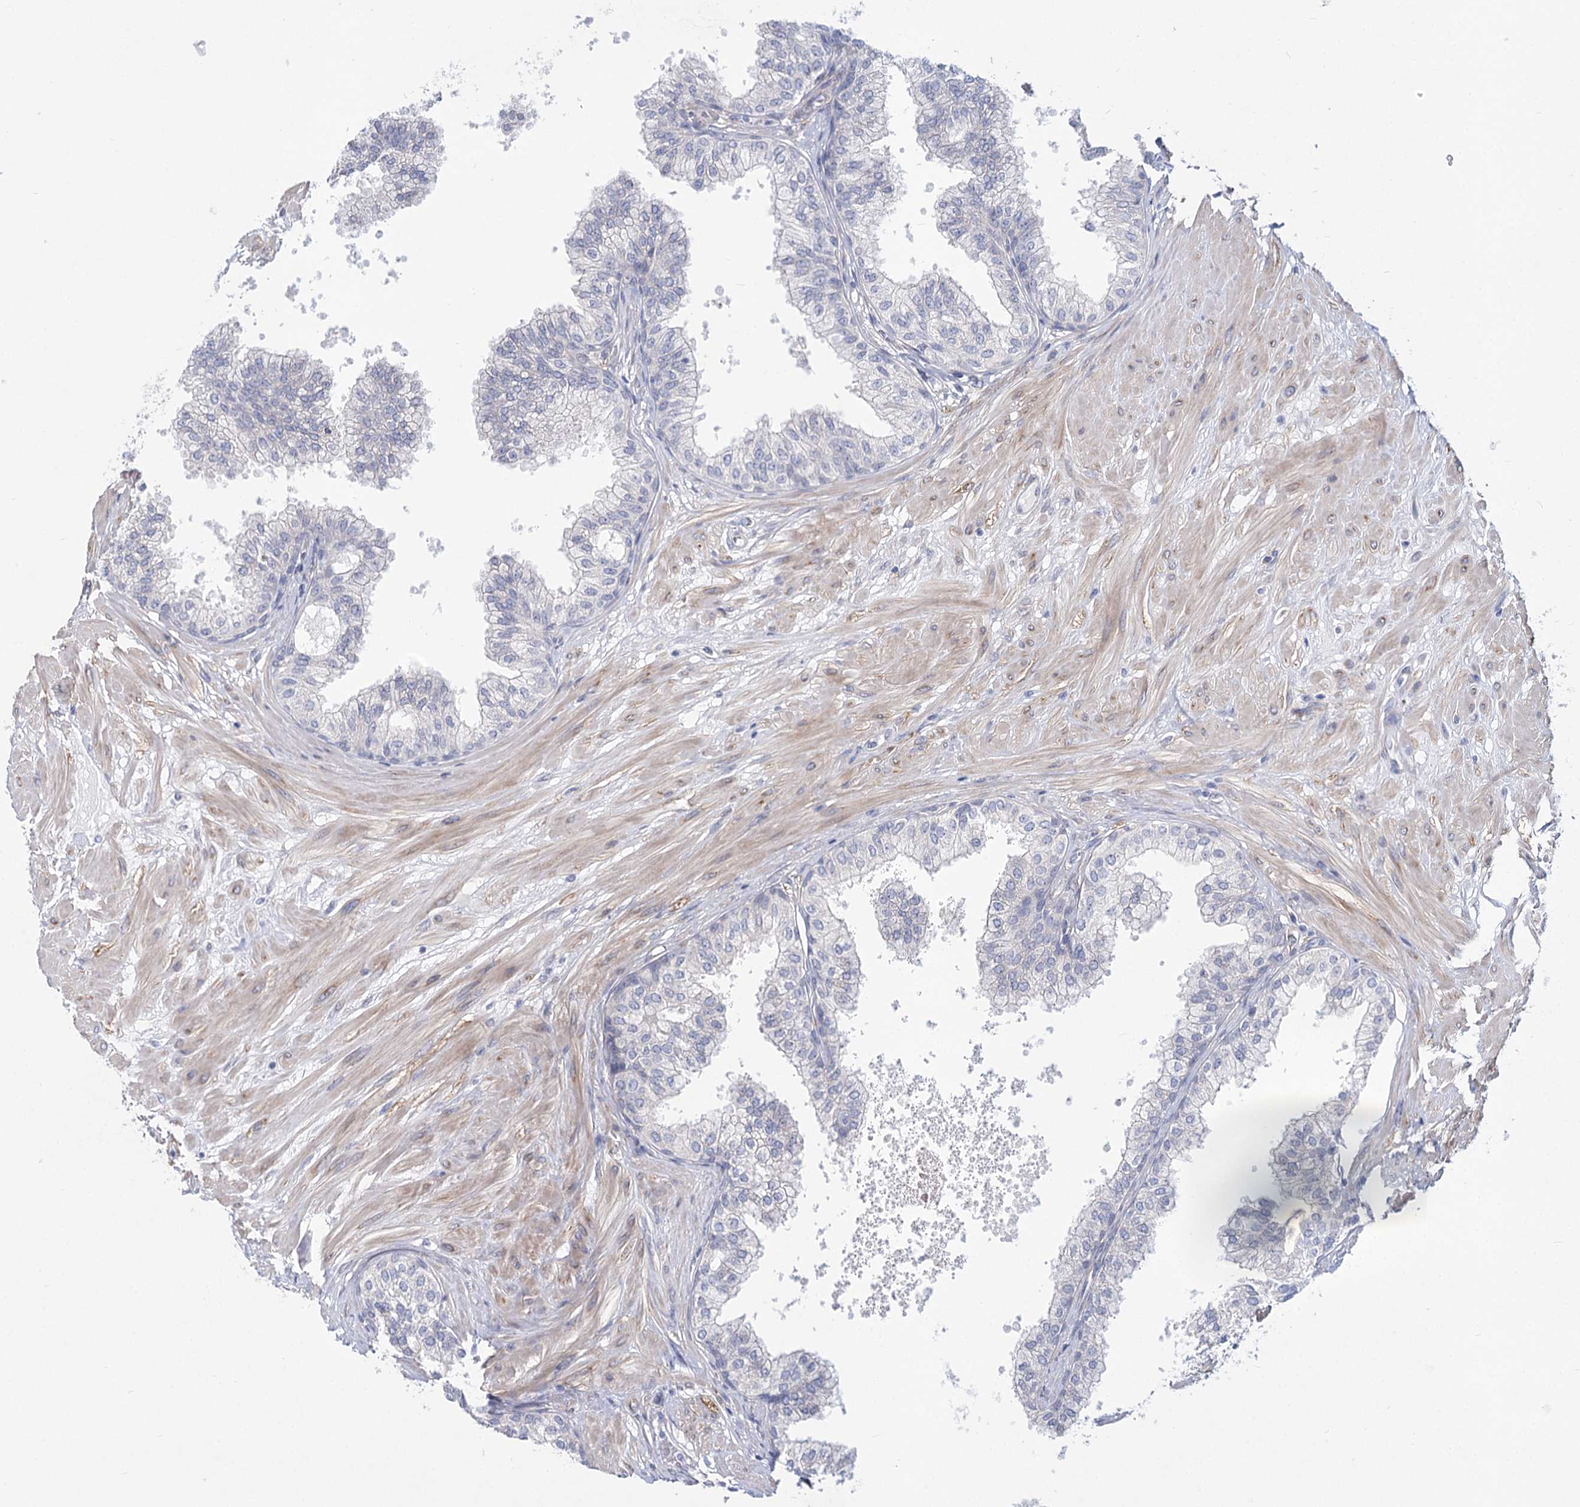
{"staining": {"intensity": "negative", "quantity": "none", "location": "none"}, "tissue": "prostate", "cell_type": "Glandular cells", "image_type": "normal", "snomed": [{"axis": "morphology", "description": "Normal tissue, NOS"}, {"axis": "topography", "description": "Prostate"}], "caption": "High power microscopy photomicrograph of an IHC micrograph of benign prostate, revealing no significant staining in glandular cells. (DAB (3,3'-diaminobenzidine) immunohistochemistry (IHC) with hematoxylin counter stain).", "gene": "TEX12", "patient": {"sex": "male", "age": 60}}